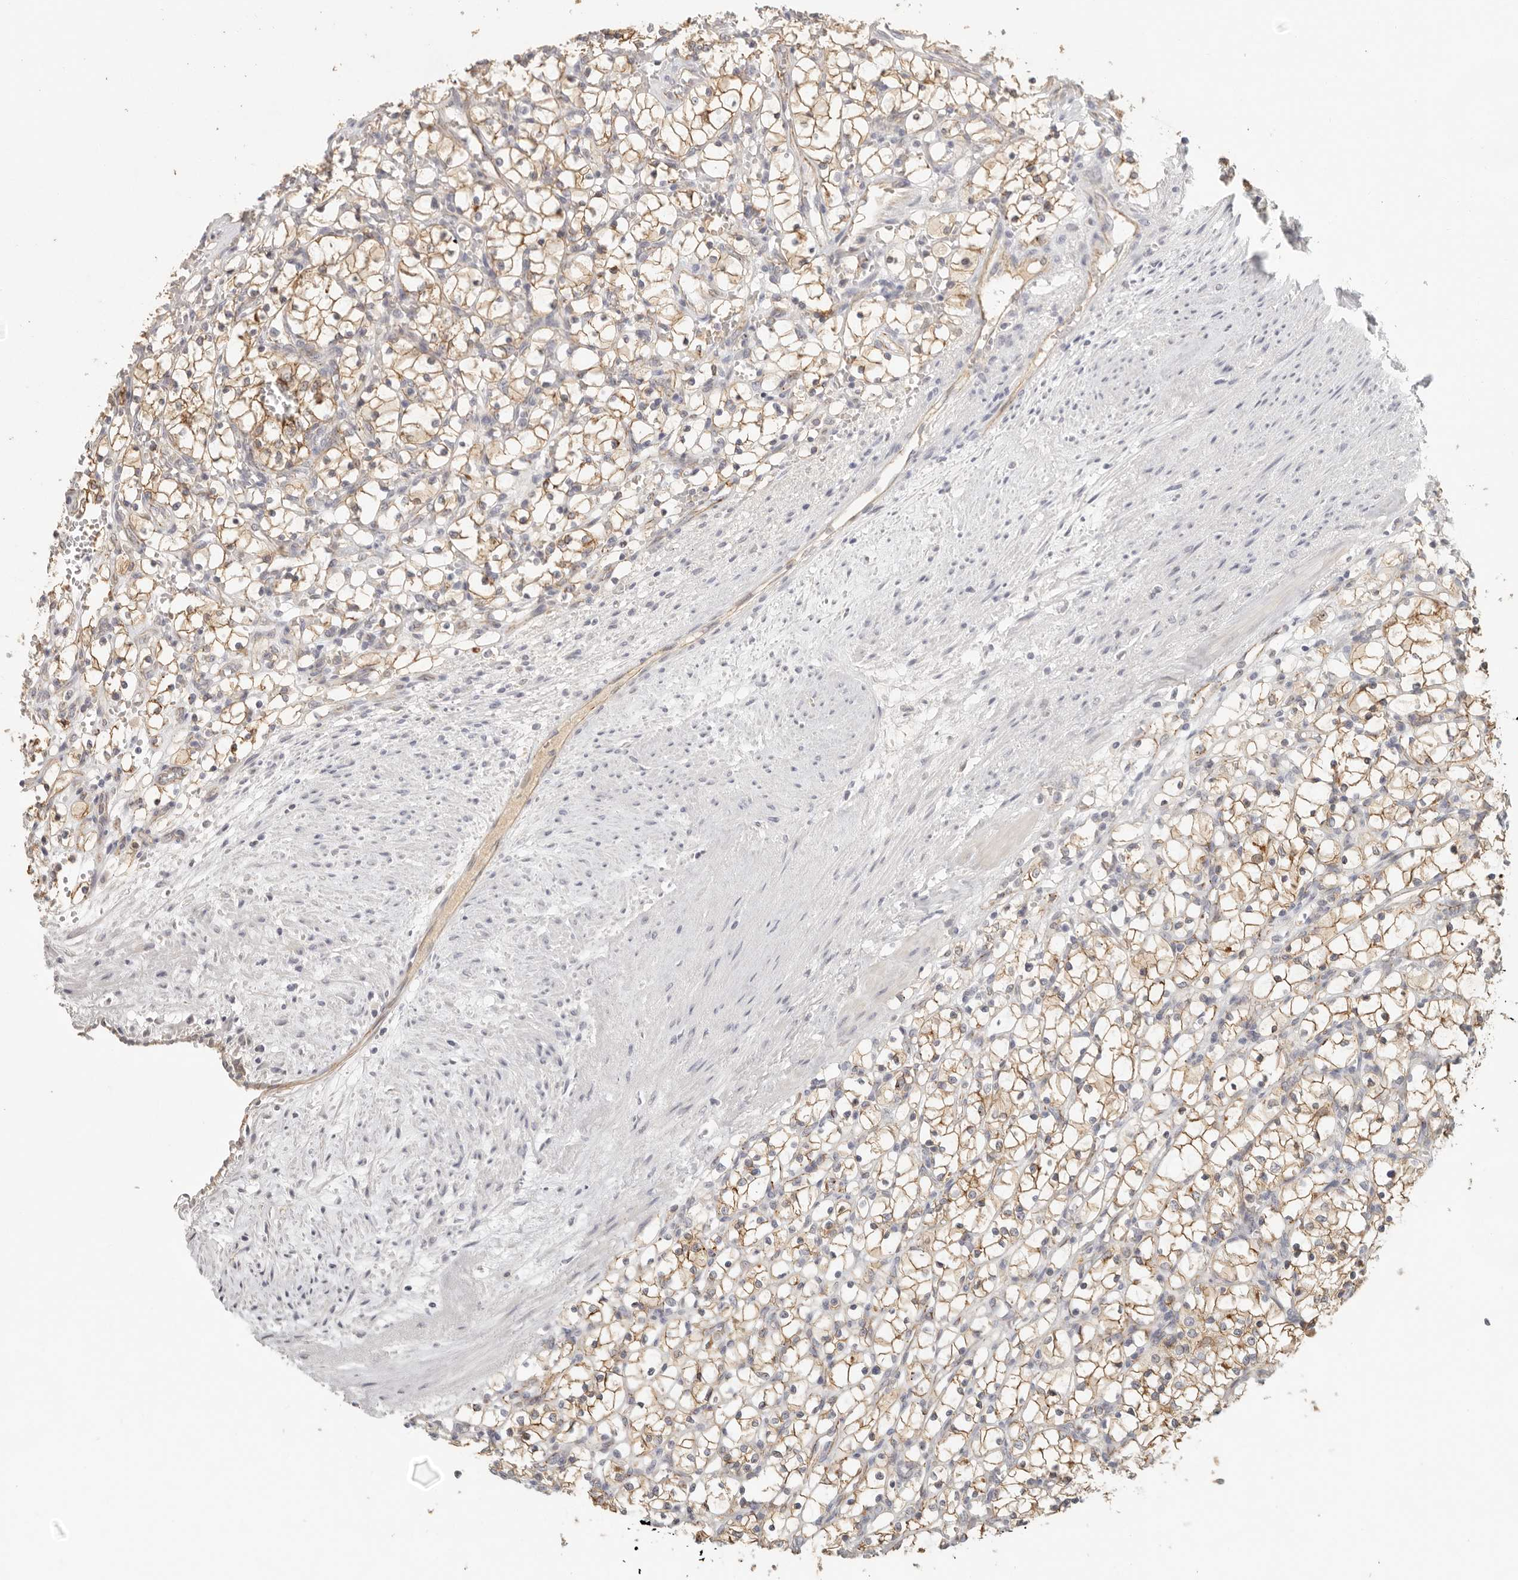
{"staining": {"intensity": "moderate", "quantity": ">75%", "location": "cytoplasmic/membranous"}, "tissue": "renal cancer", "cell_type": "Tumor cells", "image_type": "cancer", "snomed": [{"axis": "morphology", "description": "Adenocarcinoma, NOS"}, {"axis": "topography", "description": "Kidney"}], "caption": "Protein staining by IHC displays moderate cytoplasmic/membranous expression in about >75% of tumor cells in adenocarcinoma (renal). (DAB = brown stain, brightfield microscopy at high magnification).", "gene": "ANXA9", "patient": {"sex": "female", "age": 69}}